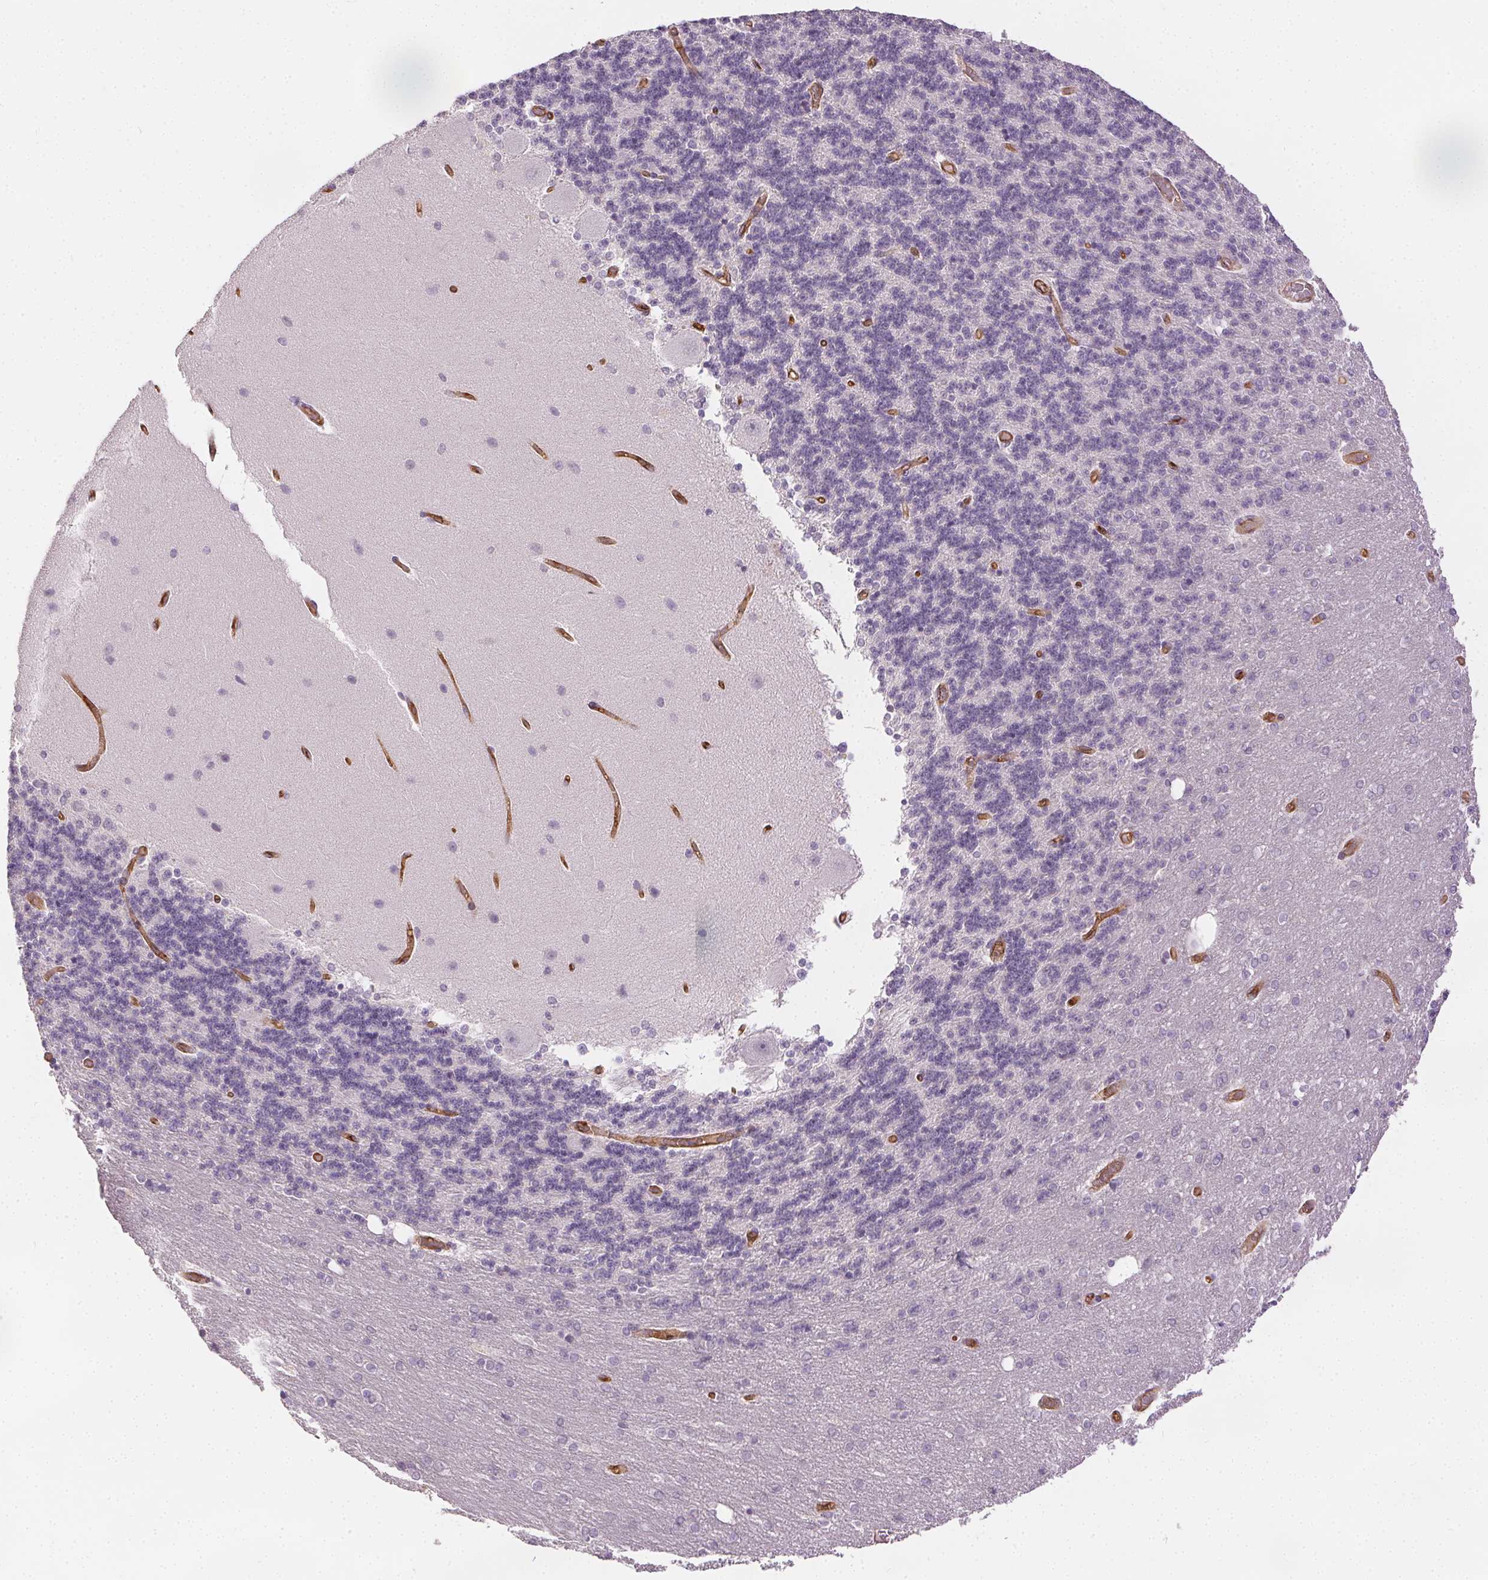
{"staining": {"intensity": "negative", "quantity": "none", "location": "none"}, "tissue": "cerebellum", "cell_type": "Cells in granular layer", "image_type": "normal", "snomed": [{"axis": "morphology", "description": "Normal tissue, NOS"}, {"axis": "topography", "description": "Cerebellum"}], "caption": "Immunohistochemical staining of benign cerebellum displays no significant positivity in cells in granular layer. (Brightfield microscopy of DAB (3,3'-diaminobenzidine) immunohistochemistry (IHC) at high magnification).", "gene": "PODXL", "patient": {"sex": "female", "age": 54}}